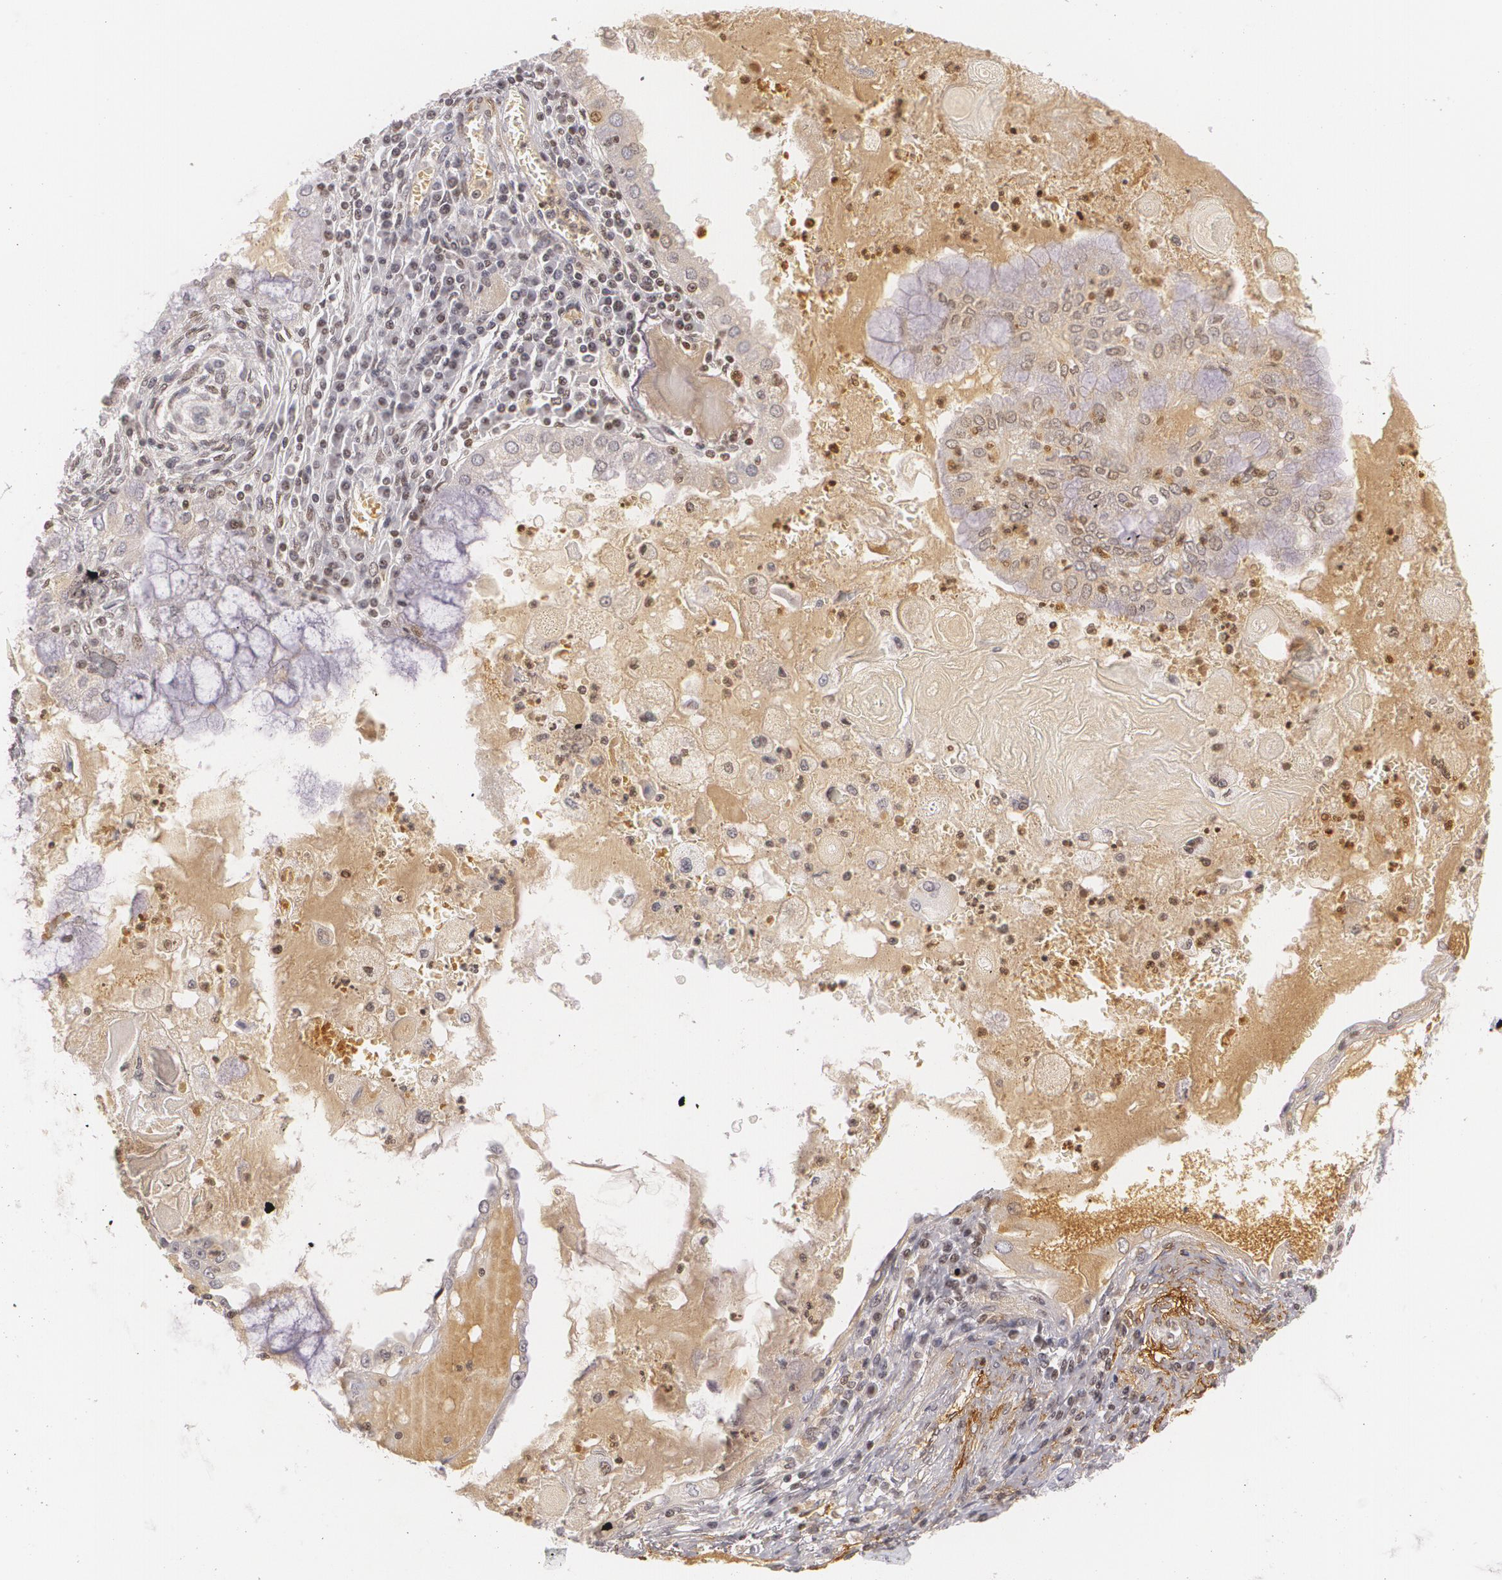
{"staining": {"intensity": "negative", "quantity": "none", "location": "none"}, "tissue": "endometrial cancer", "cell_type": "Tumor cells", "image_type": "cancer", "snomed": [{"axis": "morphology", "description": "Adenocarcinoma, NOS"}, {"axis": "topography", "description": "Endometrium"}], "caption": "This is an immunohistochemistry (IHC) micrograph of endometrial adenocarcinoma. There is no staining in tumor cells.", "gene": "NGFR", "patient": {"sex": "female", "age": 79}}